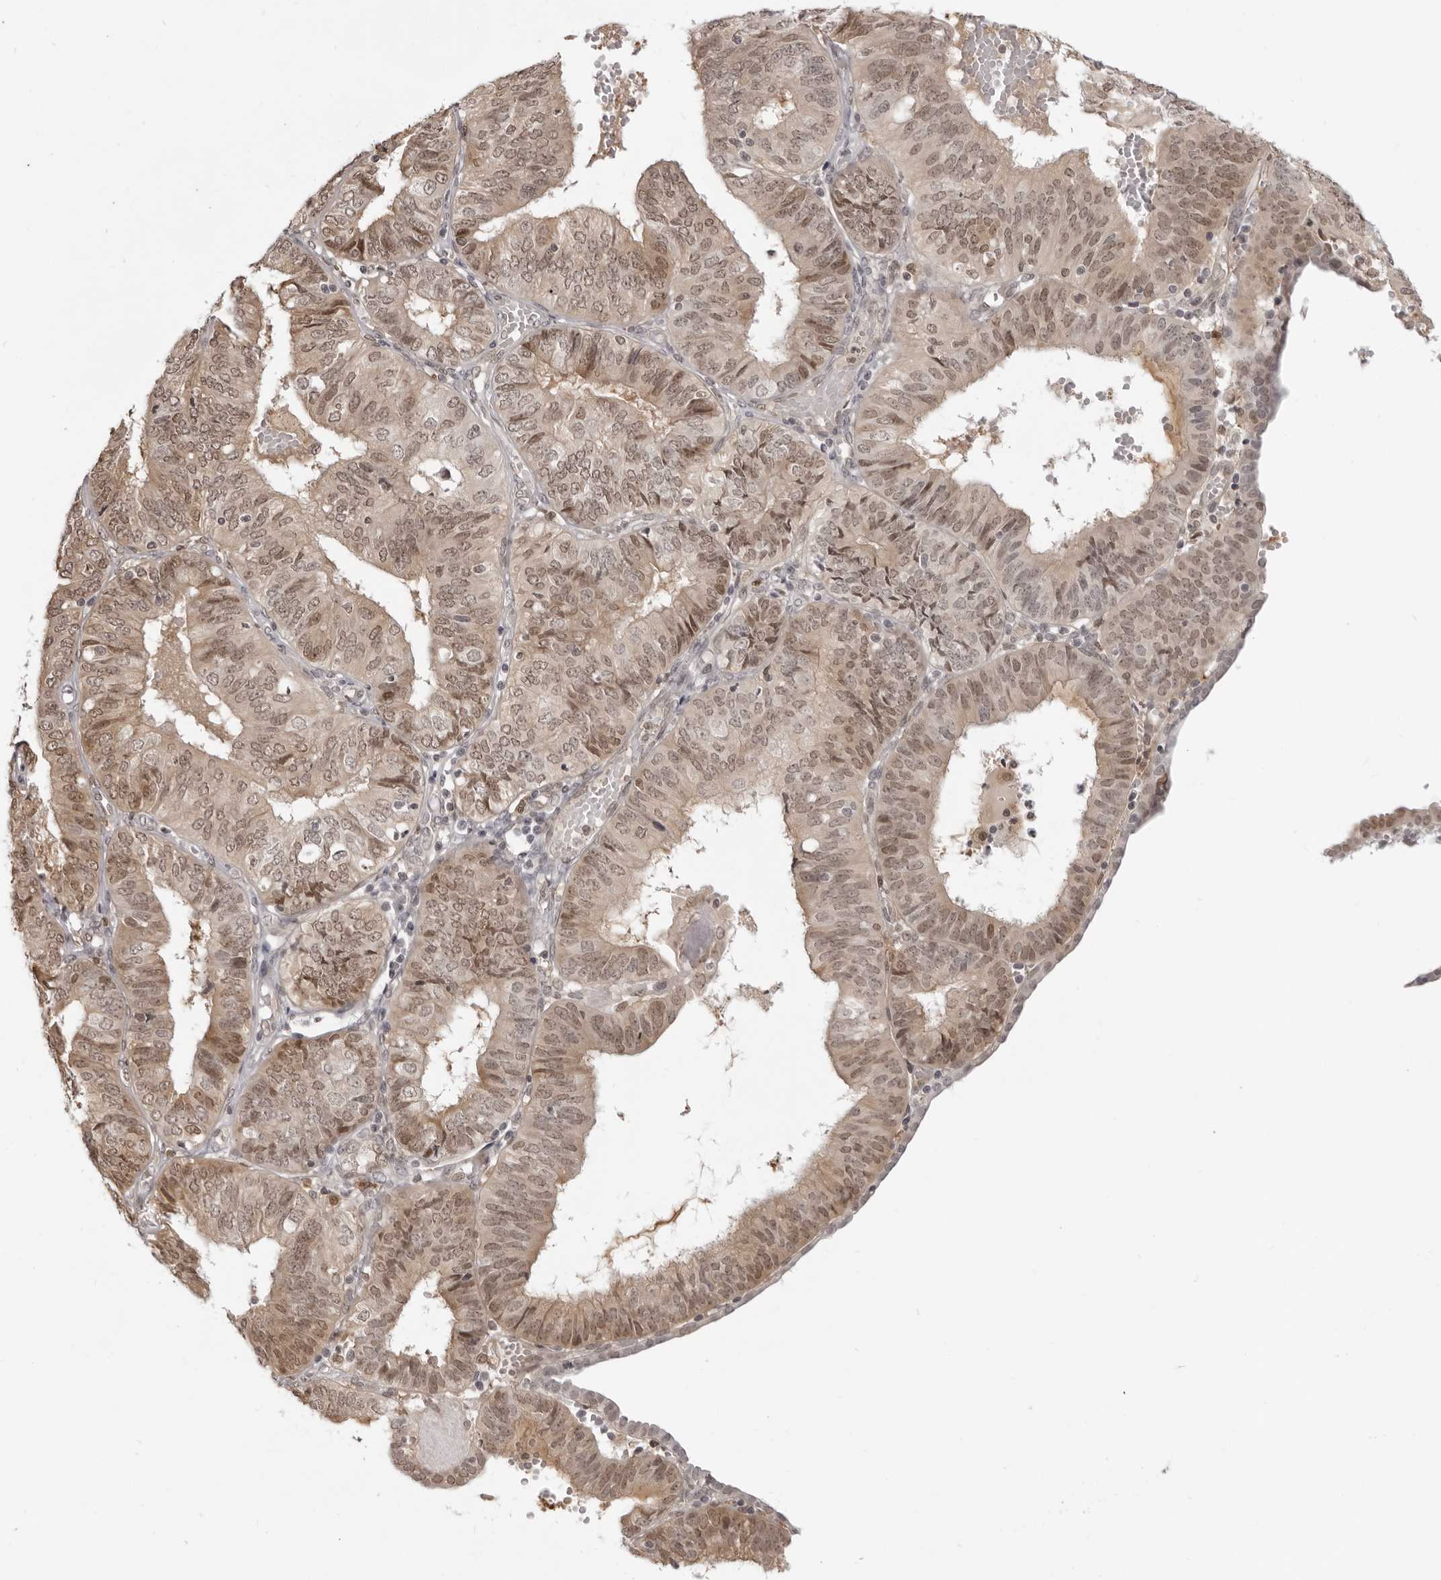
{"staining": {"intensity": "moderate", "quantity": ">75%", "location": "nuclear"}, "tissue": "endometrial cancer", "cell_type": "Tumor cells", "image_type": "cancer", "snomed": [{"axis": "morphology", "description": "Adenocarcinoma, NOS"}, {"axis": "topography", "description": "Endometrium"}], "caption": "The histopathology image reveals staining of endometrial adenocarcinoma, revealing moderate nuclear protein staining (brown color) within tumor cells.", "gene": "SRGAP2", "patient": {"sex": "female", "age": 58}}